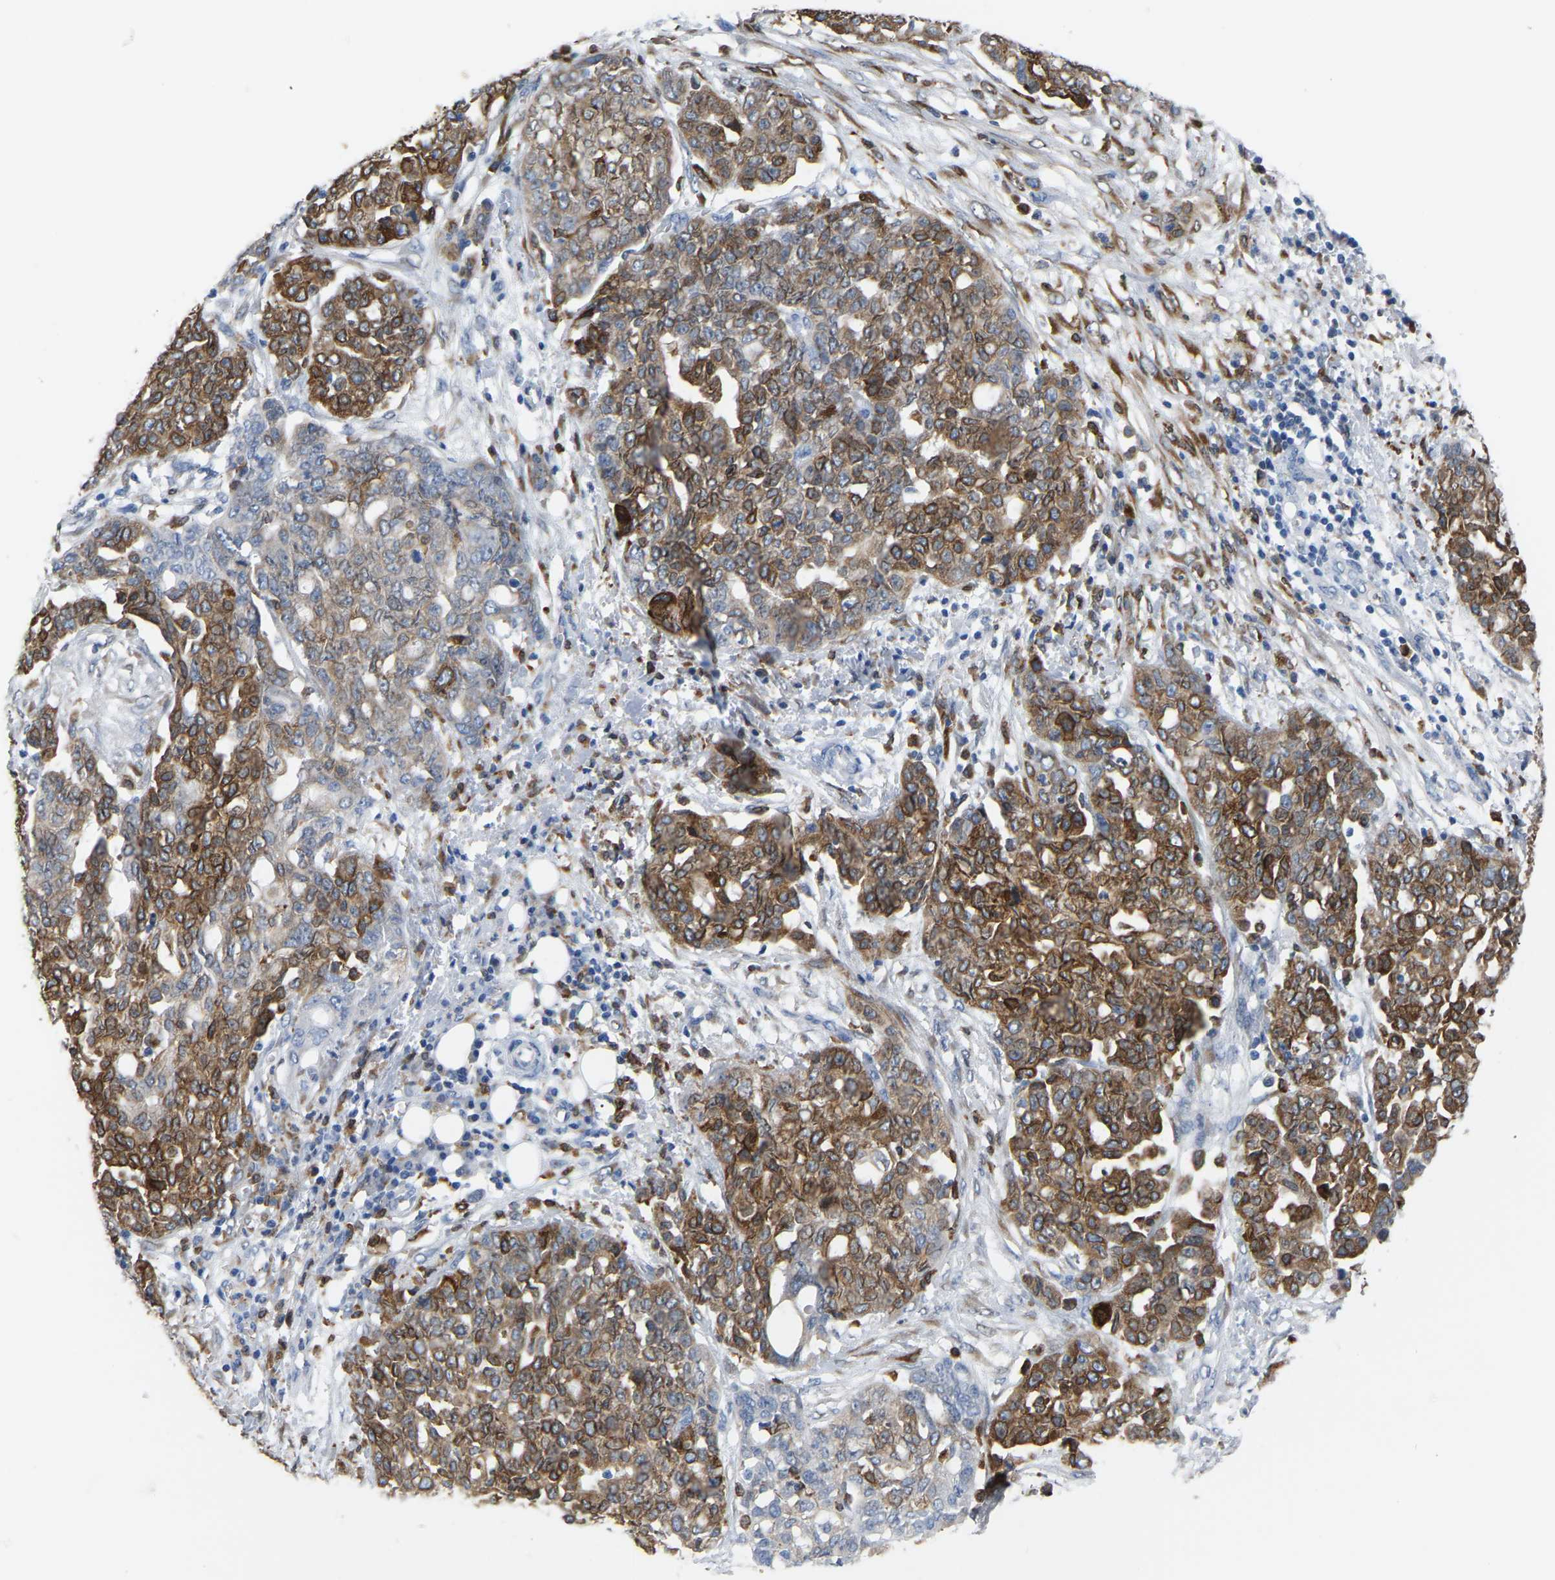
{"staining": {"intensity": "moderate", "quantity": ">75%", "location": "cytoplasmic/membranous"}, "tissue": "ovarian cancer", "cell_type": "Tumor cells", "image_type": "cancer", "snomed": [{"axis": "morphology", "description": "Cystadenocarcinoma, serous, NOS"}, {"axis": "topography", "description": "Soft tissue"}, {"axis": "topography", "description": "Ovary"}], "caption": "Immunohistochemical staining of human ovarian cancer demonstrates medium levels of moderate cytoplasmic/membranous protein positivity in about >75% of tumor cells.", "gene": "PTGS1", "patient": {"sex": "female", "age": 57}}